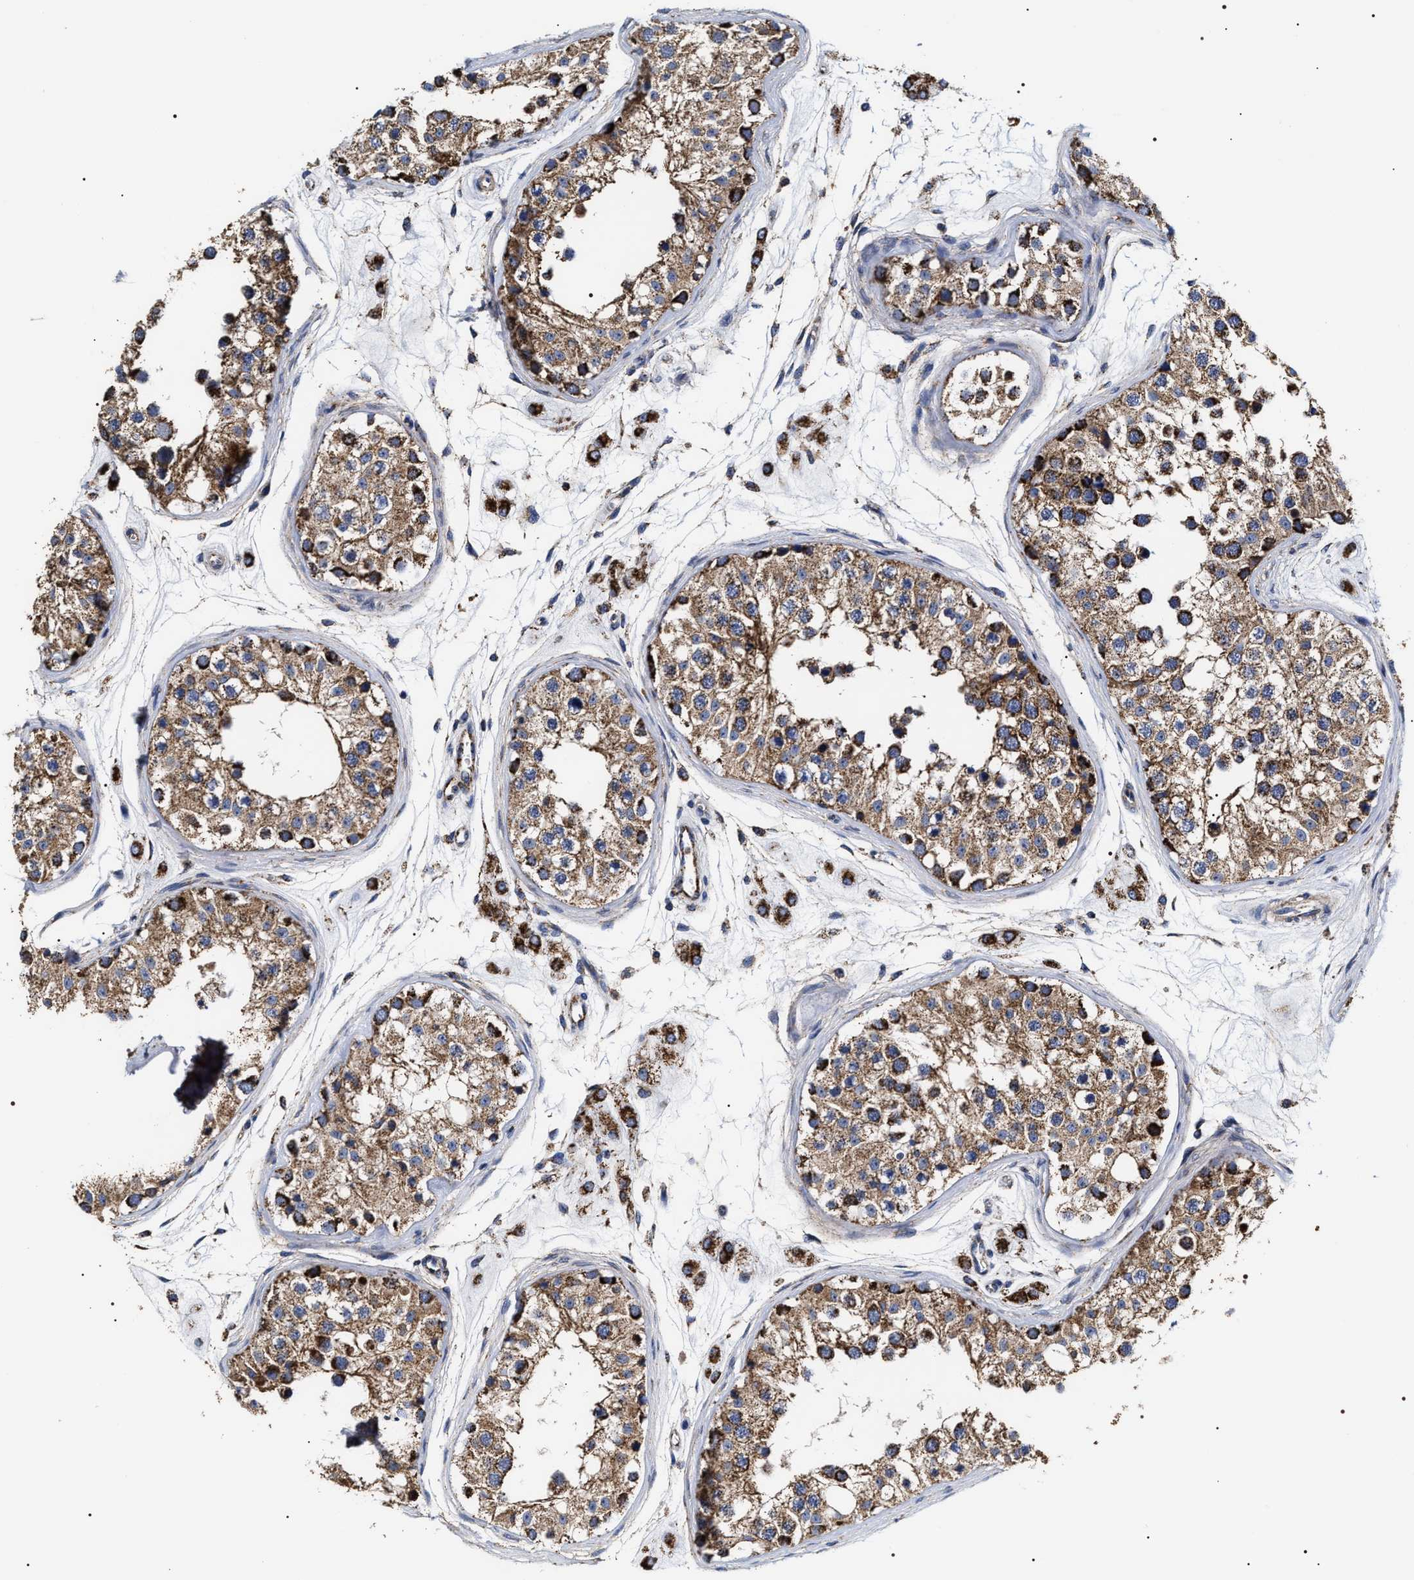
{"staining": {"intensity": "strong", "quantity": ">75%", "location": "cytoplasmic/membranous"}, "tissue": "testis", "cell_type": "Cells in seminiferous ducts", "image_type": "normal", "snomed": [{"axis": "morphology", "description": "Normal tissue, NOS"}, {"axis": "morphology", "description": "Adenocarcinoma, metastatic, NOS"}, {"axis": "topography", "description": "Testis"}], "caption": "Cells in seminiferous ducts demonstrate strong cytoplasmic/membranous positivity in about >75% of cells in normal testis. Using DAB (3,3'-diaminobenzidine) (brown) and hematoxylin (blue) stains, captured at high magnification using brightfield microscopy.", "gene": "COG5", "patient": {"sex": "male", "age": 26}}